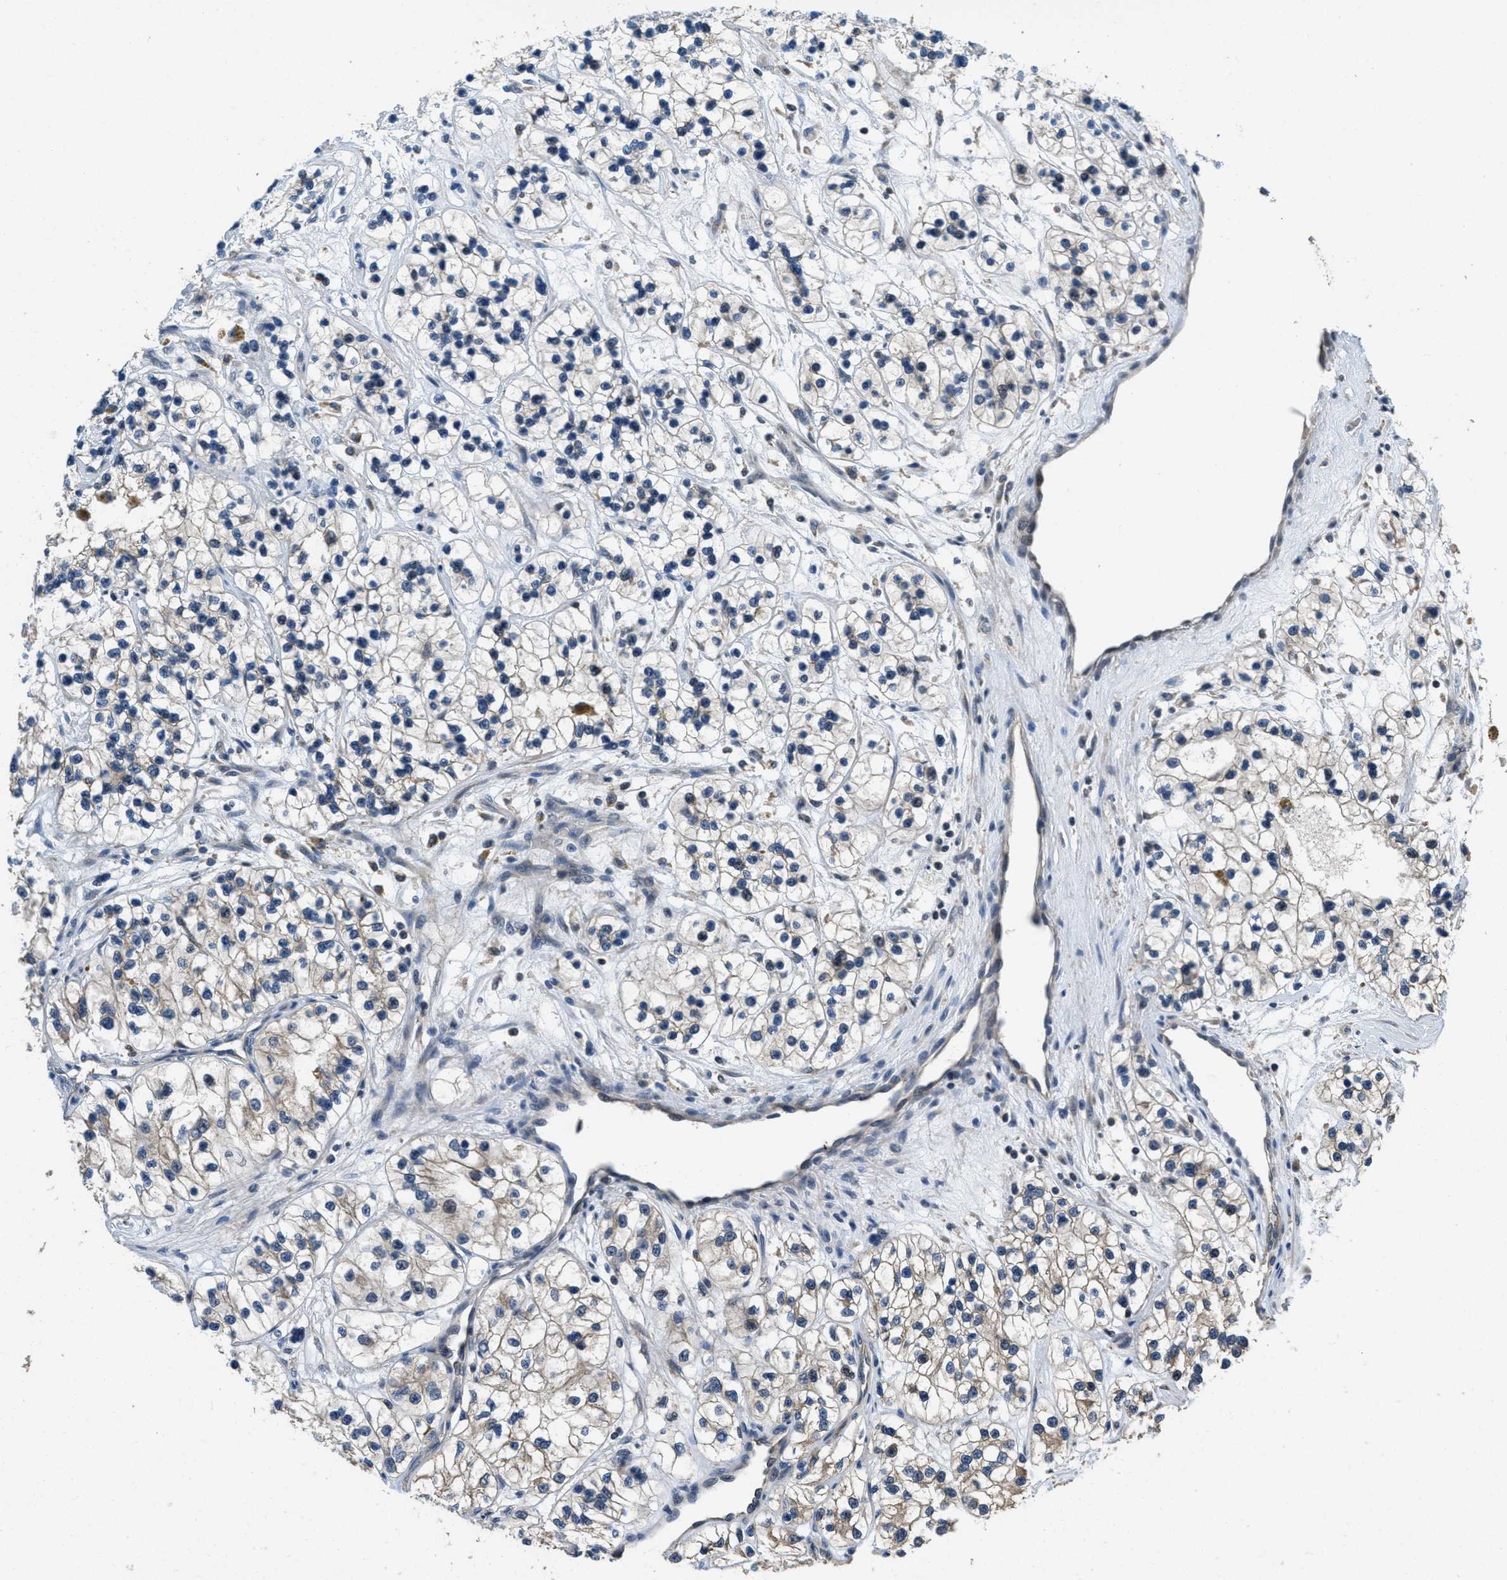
{"staining": {"intensity": "weak", "quantity": "<25%", "location": "cytoplasmic/membranous"}, "tissue": "renal cancer", "cell_type": "Tumor cells", "image_type": "cancer", "snomed": [{"axis": "morphology", "description": "Adenocarcinoma, NOS"}, {"axis": "topography", "description": "Kidney"}], "caption": "Adenocarcinoma (renal) stained for a protein using immunohistochemistry shows no staining tumor cells.", "gene": "NAT1", "patient": {"sex": "female", "age": 57}}